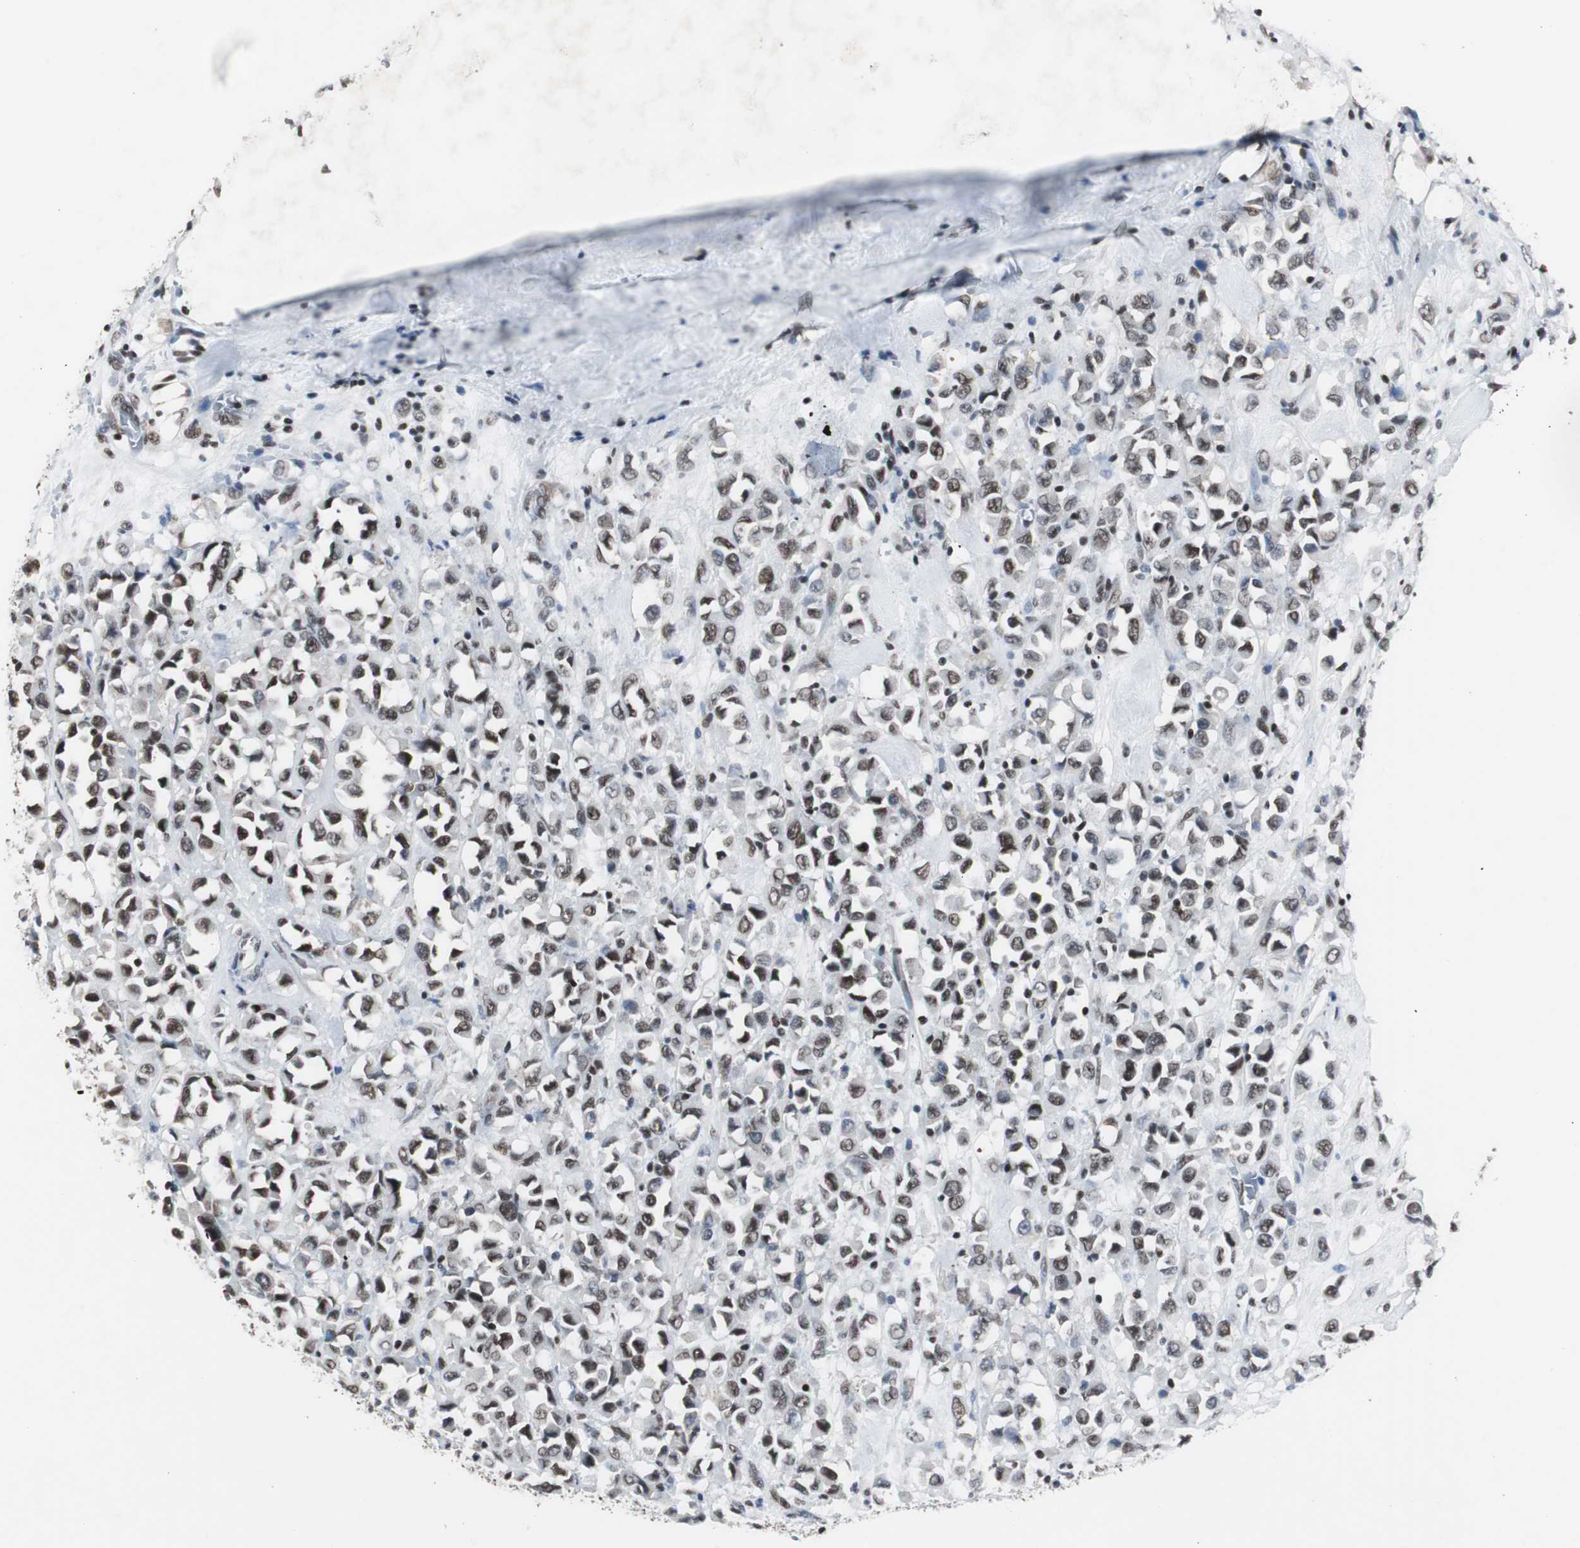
{"staining": {"intensity": "moderate", "quantity": ">75%", "location": "nuclear"}, "tissue": "breast cancer", "cell_type": "Tumor cells", "image_type": "cancer", "snomed": [{"axis": "morphology", "description": "Duct carcinoma"}, {"axis": "topography", "description": "Breast"}], "caption": "Breast cancer was stained to show a protein in brown. There is medium levels of moderate nuclear staining in approximately >75% of tumor cells.", "gene": "RAD9A", "patient": {"sex": "female", "age": 61}}